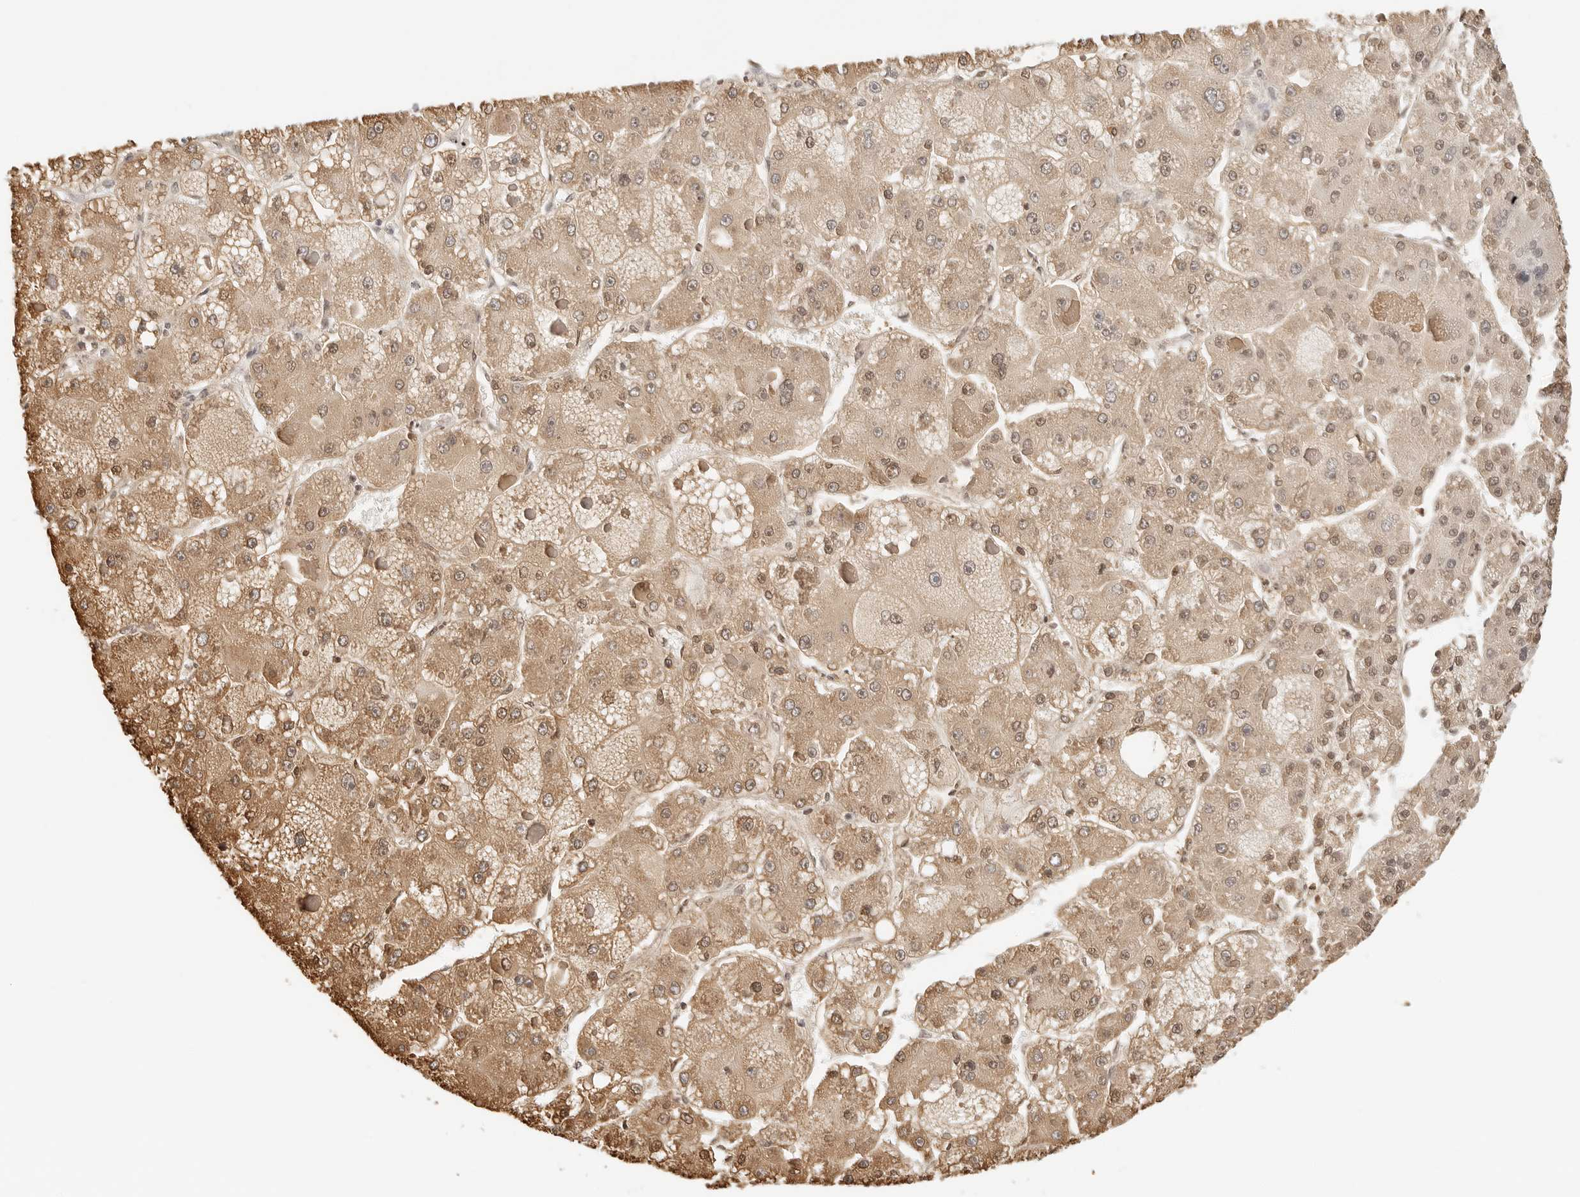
{"staining": {"intensity": "moderate", "quantity": ">75%", "location": "cytoplasmic/membranous"}, "tissue": "liver cancer", "cell_type": "Tumor cells", "image_type": "cancer", "snomed": [{"axis": "morphology", "description": "Carcinoma, Hepatocellular, NOS"}, {"axis": "topography", "description": "Liver"}], "caption": "Moderate cytoplasmic/membranous staining for a protein is seen in about >75% of tumor cells of liver hepatocellular carcinoma using immunohistochemistry (IHC).", "gene": "ATL1", "patient": {"sex": "female", "age": 73}}